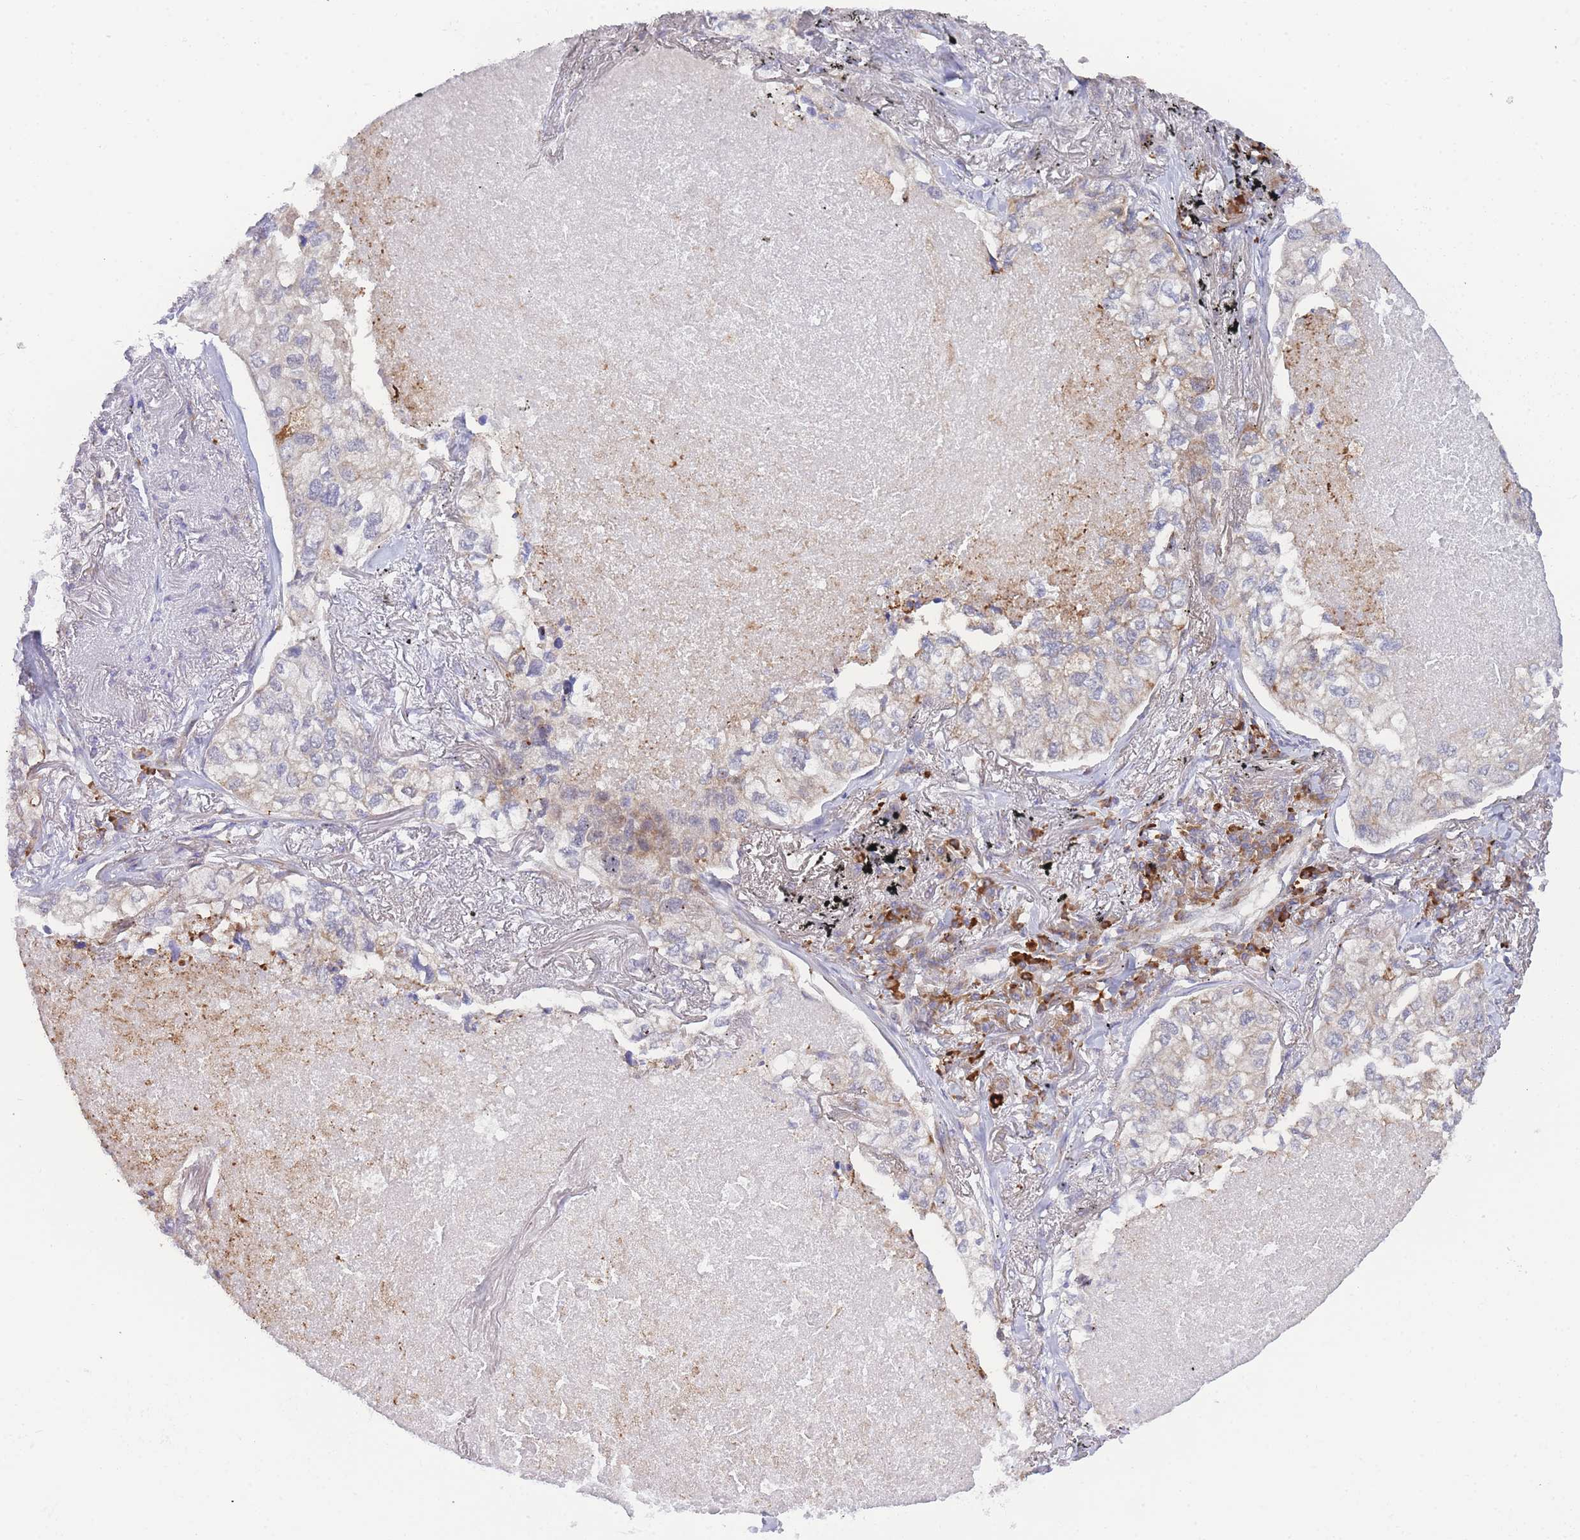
{"staining": {"intensity": "weak", "quantity": "25%-75%", "location": "cytoplasmic/membranous"}, "tissue": "lung cancer", "cell_type": "Tumor cells", "image_type": "cancer", "snomed": [{"axis": "morphology", "description": "Adenocarcinoma, NOS"}, {"axis": "topography", "description": "Lung"}], "caption": "This micrograph reveals IHC staining of lung adenocarcinoma, with low weak cytoplasmic/membranous staining in approximately 25%-75% of tumor cells.", "gene": "ZNF510", "patient": {"sex": "male", "age": 65}}